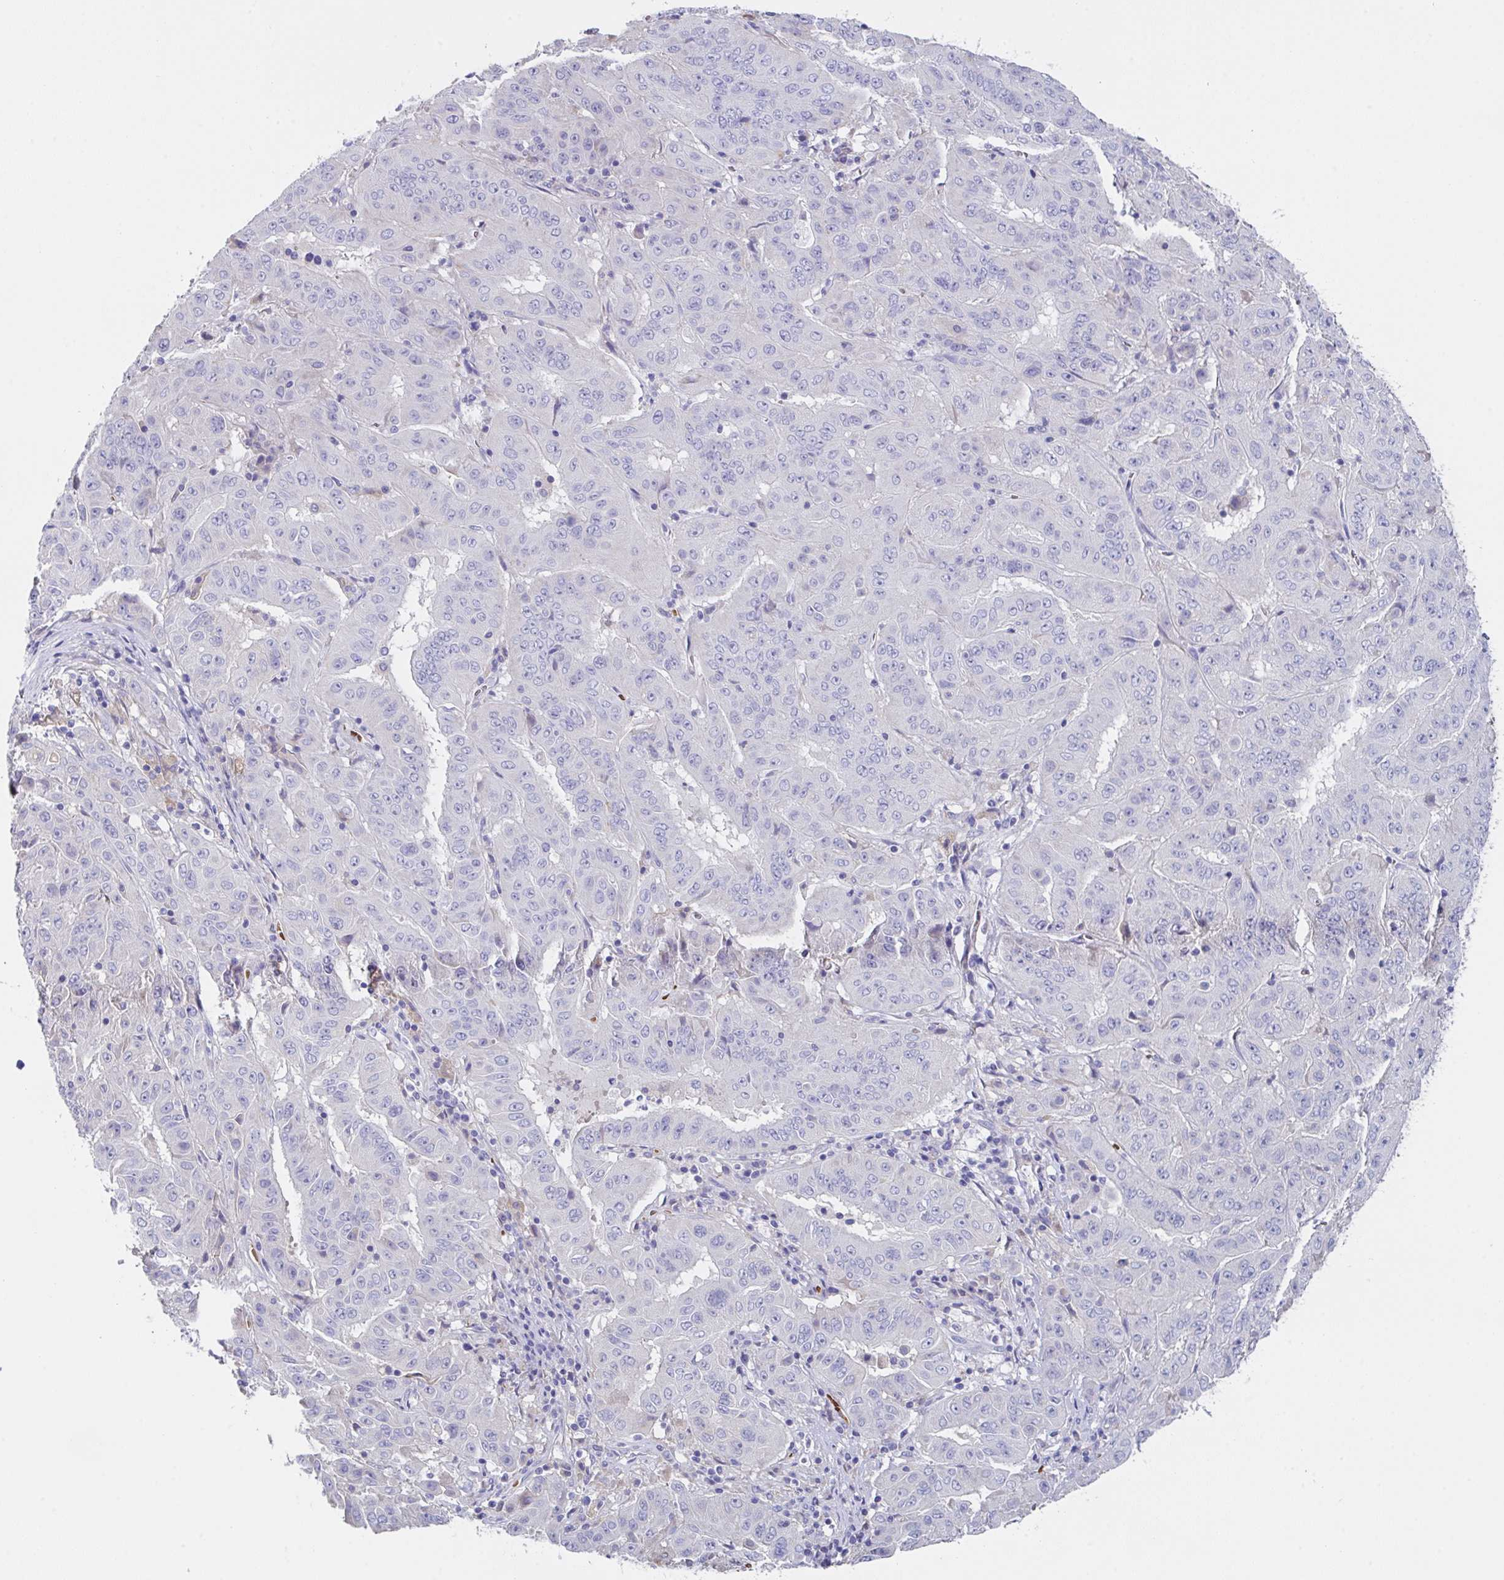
{"staining": {"intensity": "negative", "quantity": "none", "location": "none"}, "tissue": "pancreatic cancer", "cell_type": "Tumor cells", "image_type": "cancer", "snomed": [{"axis": "morphology", "description": "Adenocarcinoma, NOS"}, {"axis": "topography", "description": "Pancreas"}], "caption": "High magnification brightfield microscopy of adenocarcinoma (pancreatic) stained with DAB (3,3'-diaminobenzidine) (brown) and counterstained with hematoxylin (blue): tumor cells show no significant expression.", "gene": "TFAP2C", "patient": {"sex": "male", "age": 63}}